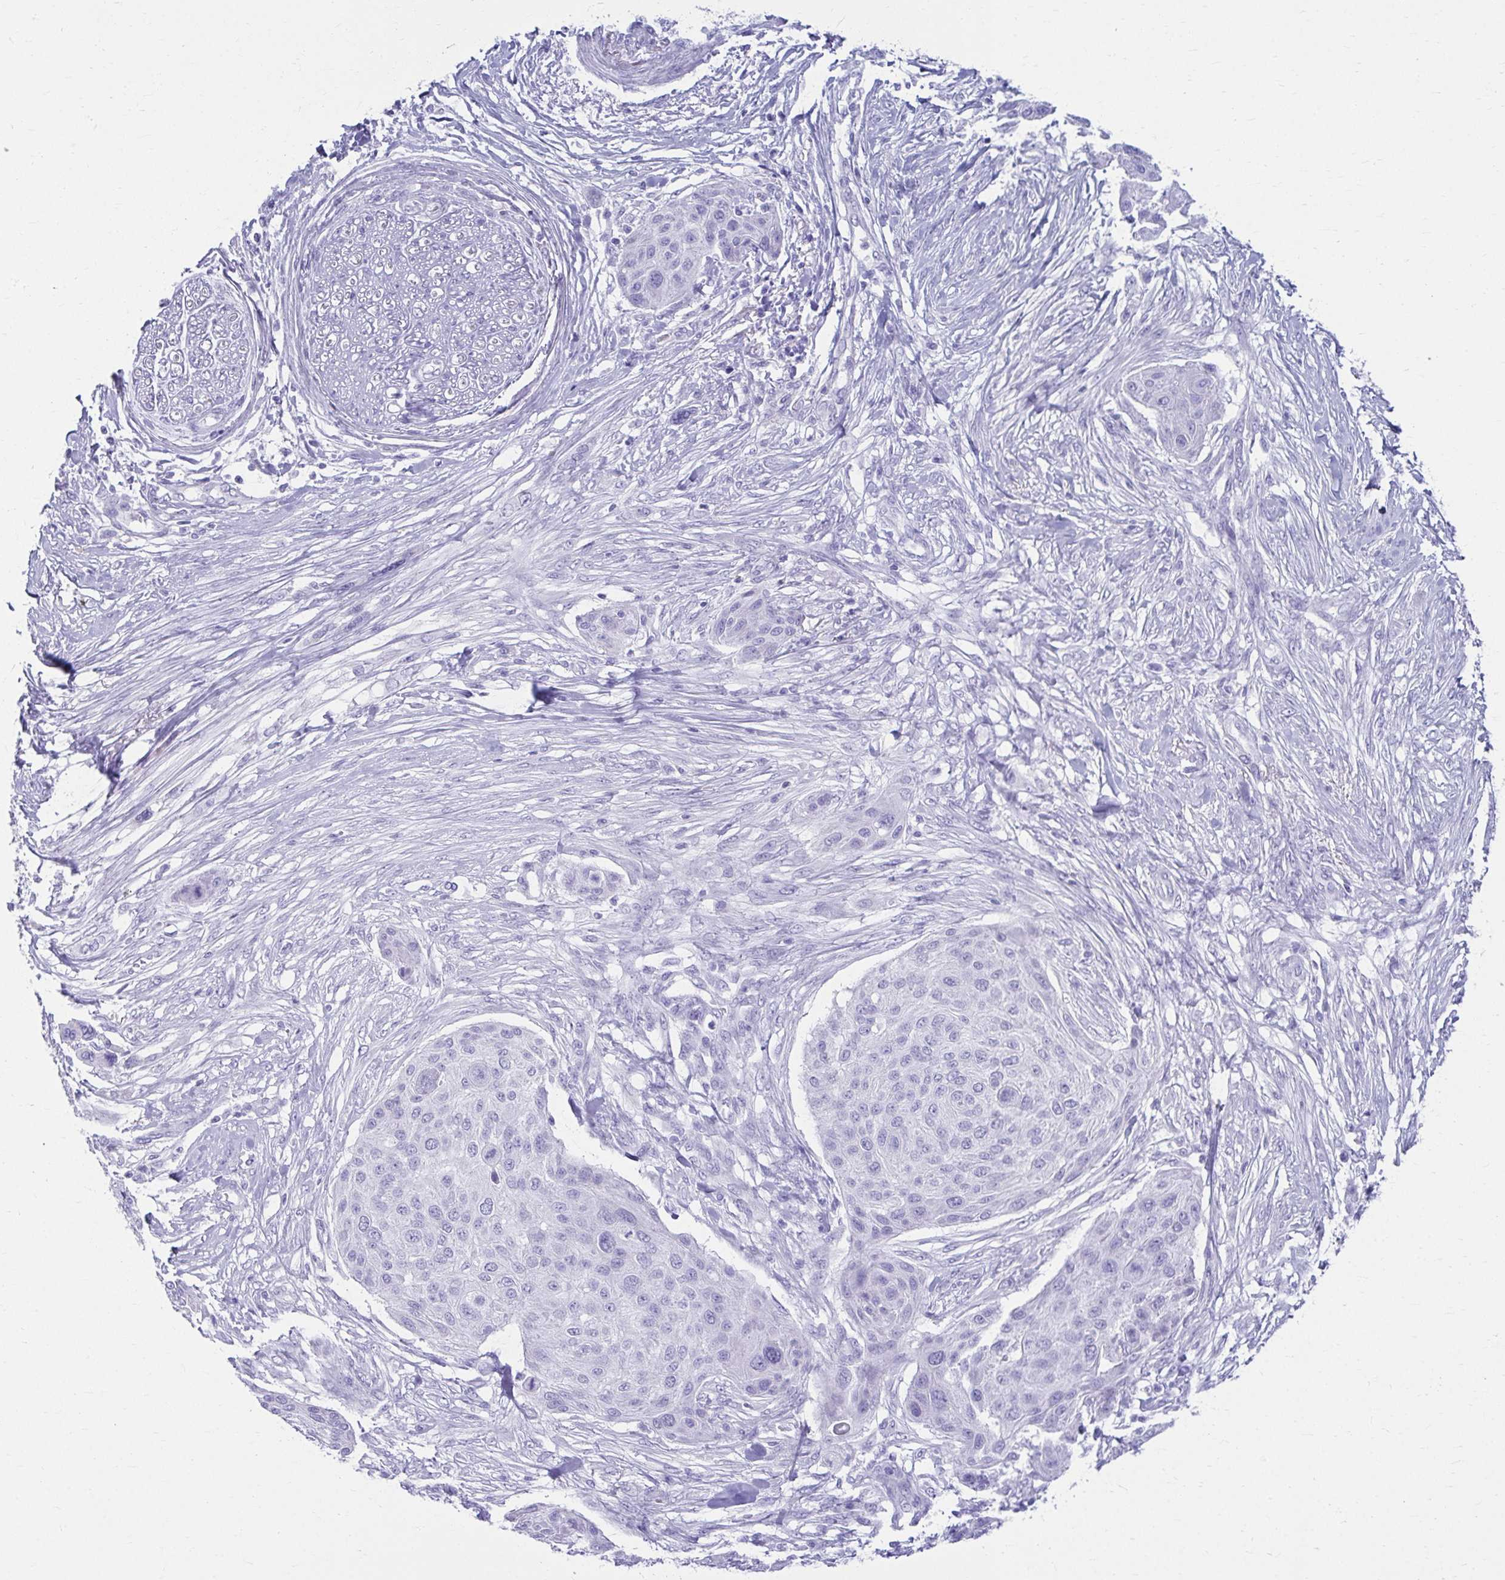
{"staining": {"intensity": "negative", "quantity": "none", "location": "none"}, "tissue": "skin cancer", "cell_type": "Tumor cells", "image_type": "cancer", "snomed": [{"axis": "morphology", "description": "Squamous cell carcinoma, NOS"}, {"axis": "topography", "description": "Skin"}], "caption": "A micrograph of human skin squamous cell carcinoma is negative for staining in tumor cells. (Stains: DAB (3,3'-diaminobenzidine) immunohistochemistry (IHC) with hematoxylin counter stain, Microscopy: brightfield microscopy at high magnification).", "gene": "ATP4B", "patient": {"sex": "female", "age": 87}}